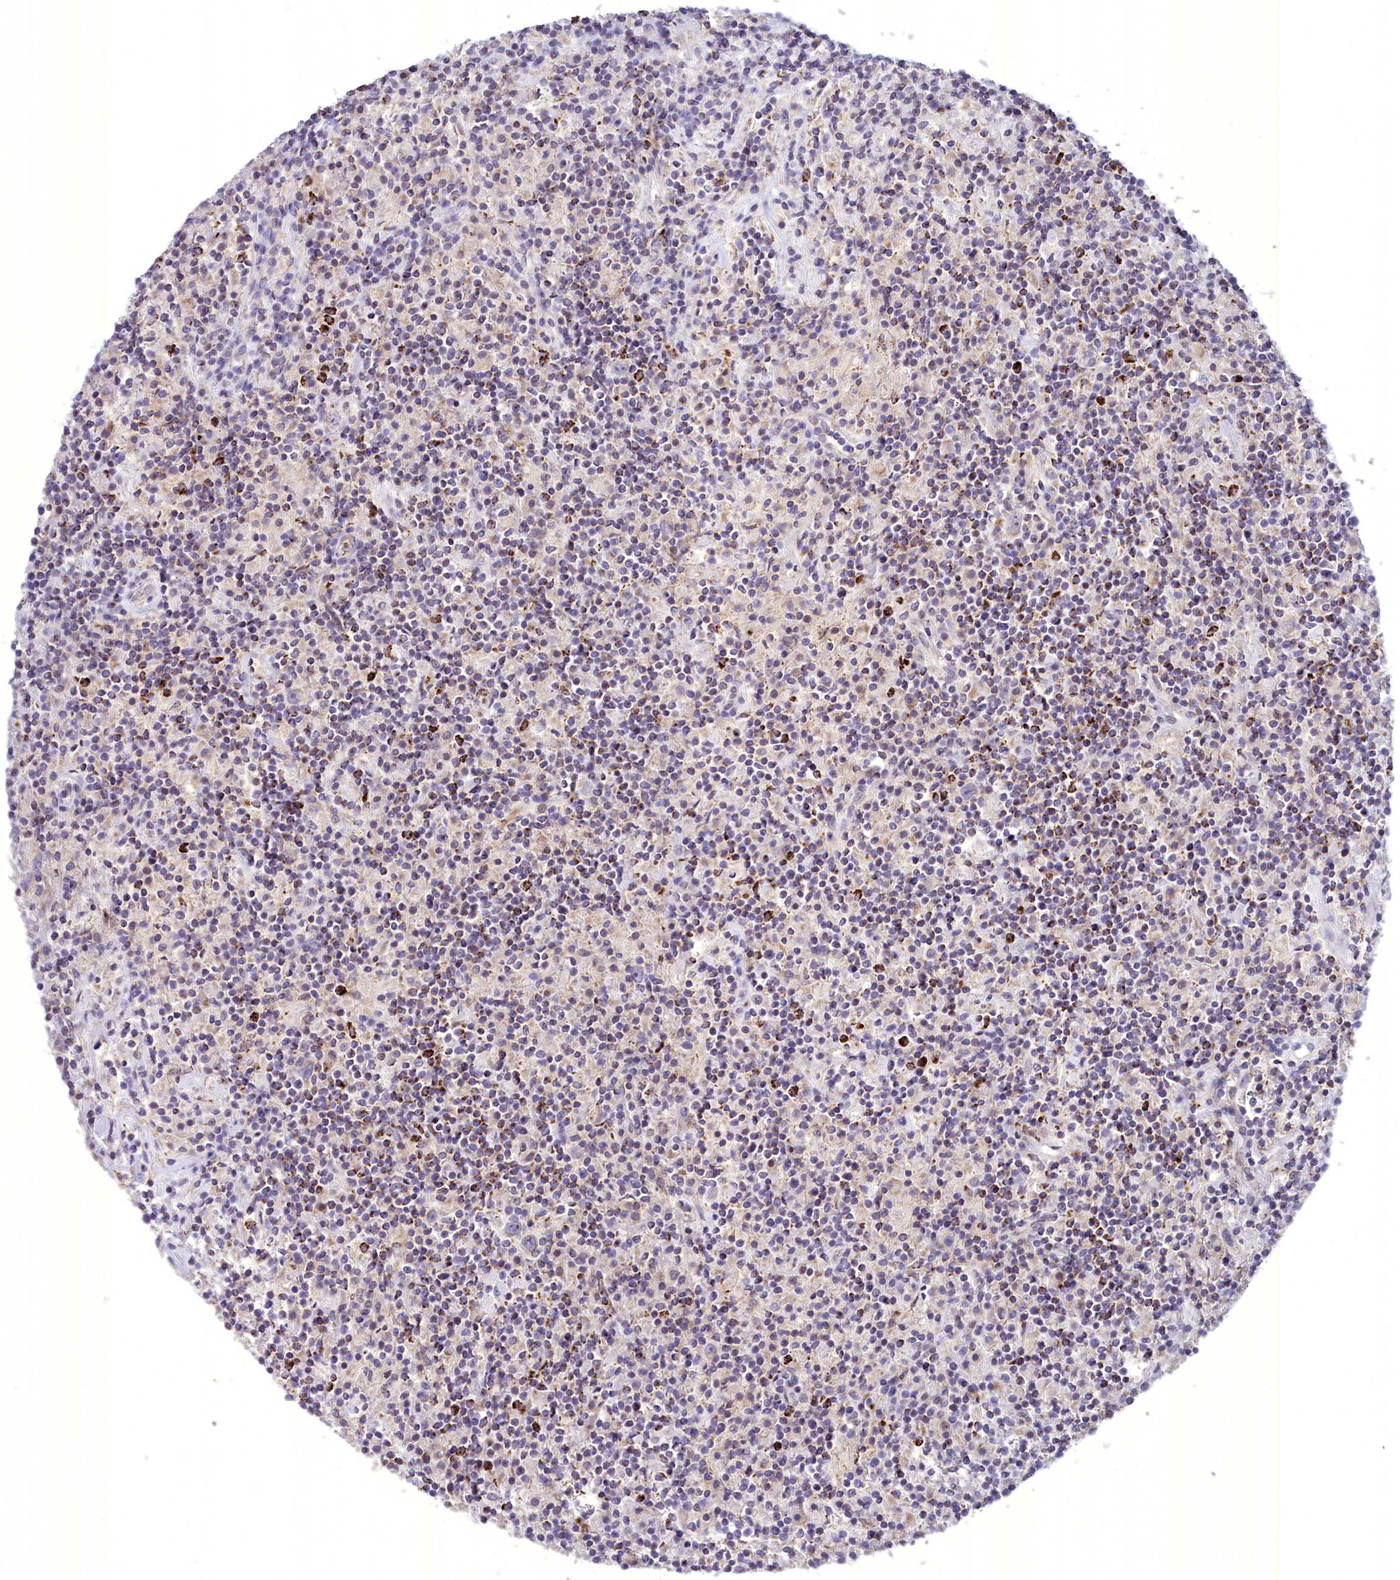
{"staining": {"intensity": "negative", "quantity": "none", "location": "none"}, "tissue": "lymphoma", "cell_type": "Tumor cells", "image_type": "cancer", "snomed": [{"axis": "morphology", "description": "Hodgkin's disease, NOS"}, {"axis": "topography", "description": "Lymph node"}], "caption": "The immunohistochemistry micrograph has no significant staining in tumor cells of lymphoma tissue.", "gene": "FAM149B1", "patient": {"sex": "male", "age": 70}}